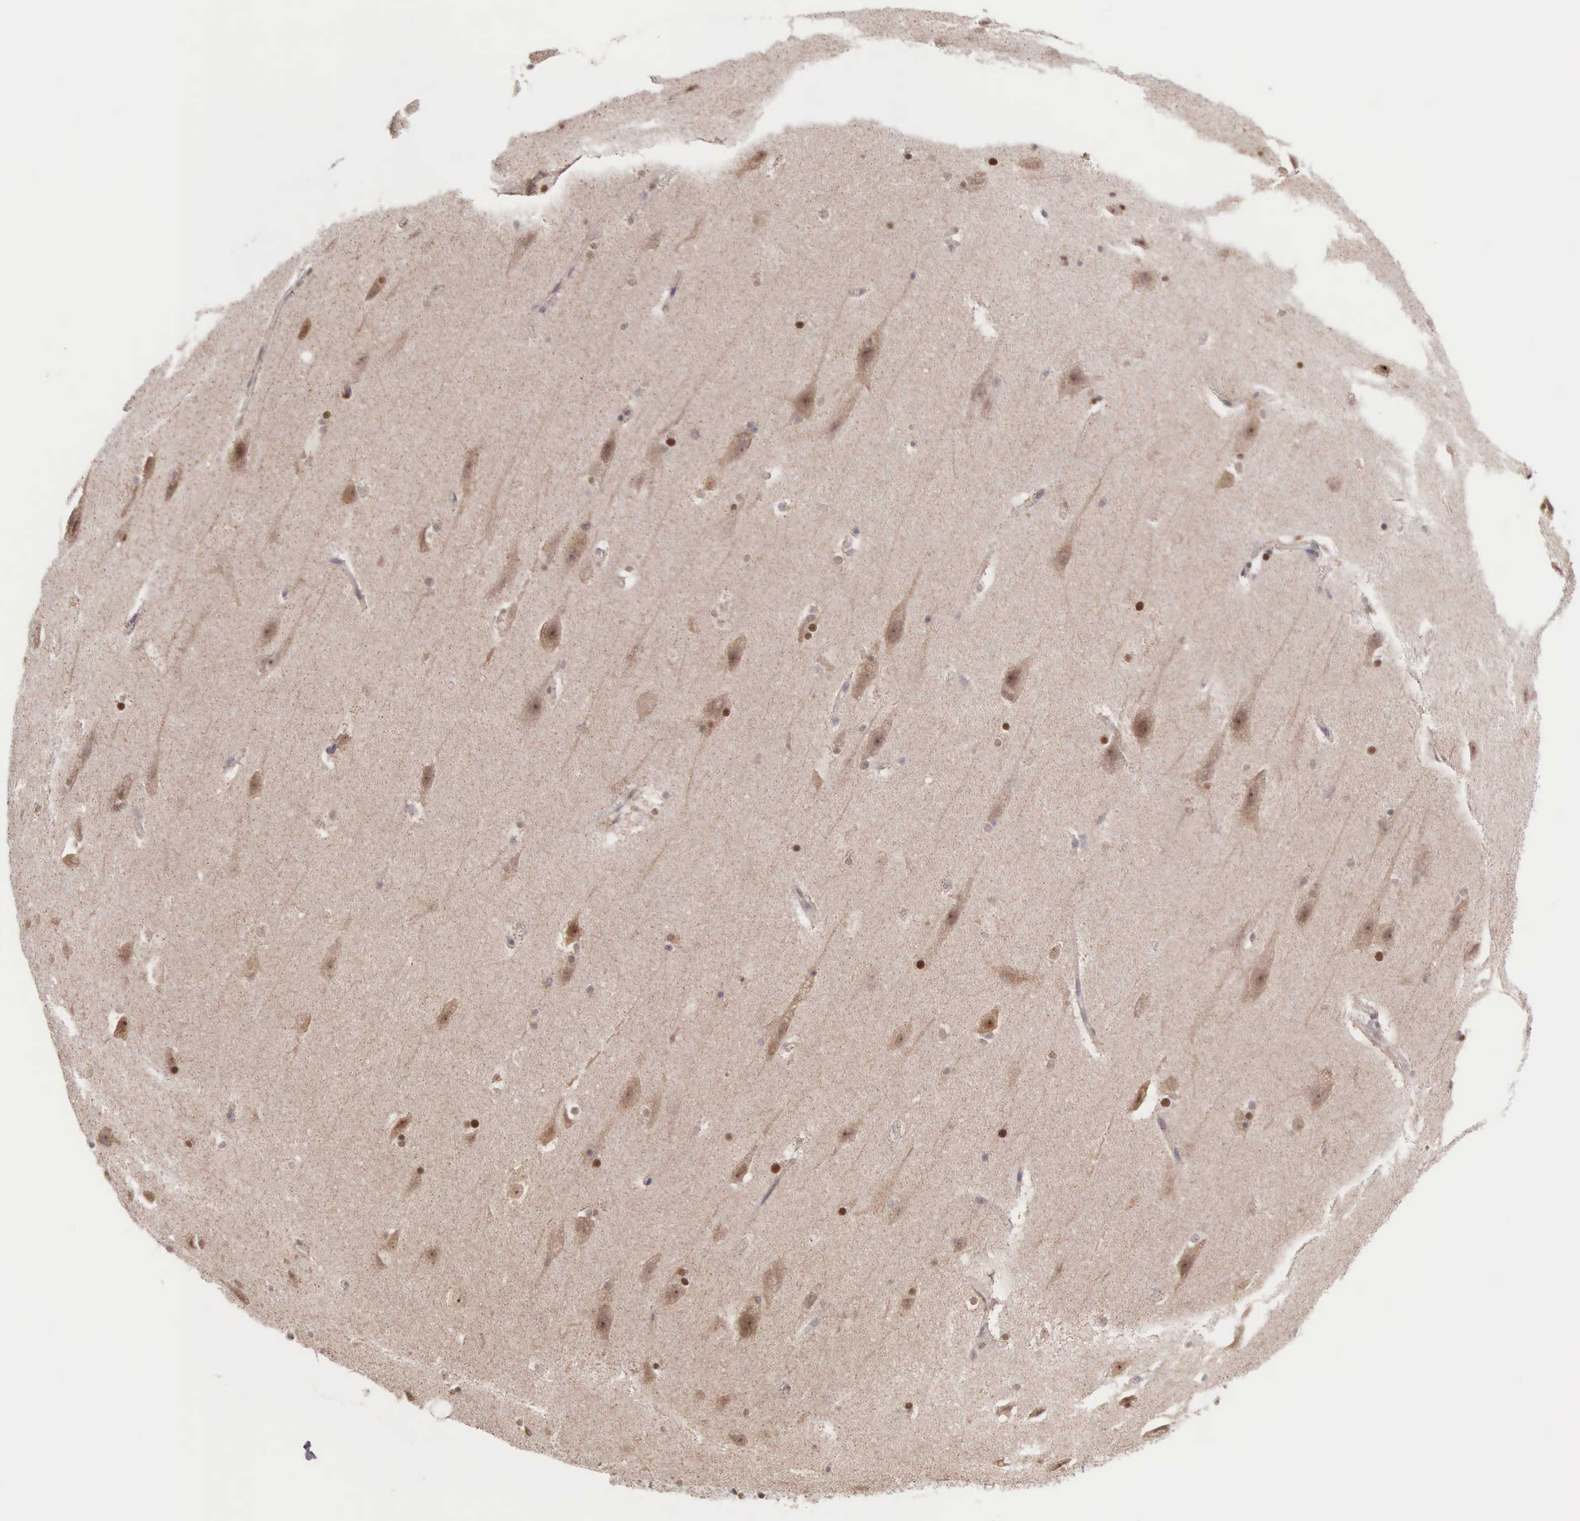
{"staining": {"intensity": "weak", "quantity": ">75%", "location": "nuclear"}, "tissue": "cerebral cortex", "cell_type": "Endothelial cells", "image_type": "normal", "snomed": [{"axis": "morphology", "description": "Normal tissue, NOS"}, {"axis": "topography", "description": "Cerebral cortex"}, {"axis": "topography", "description": "Hippocampus"}], "caption": "Protein expression analysis of benign cerebral cortex reveals weak nuclear expression in about >75% of endothelial cells. The staining was performed using DAB, with brown indicating positive protein expression. Nuclei are stained blue with hematoxylin.", "gene": "GRK3", "patient": {"sex": "female", "age": 19}}